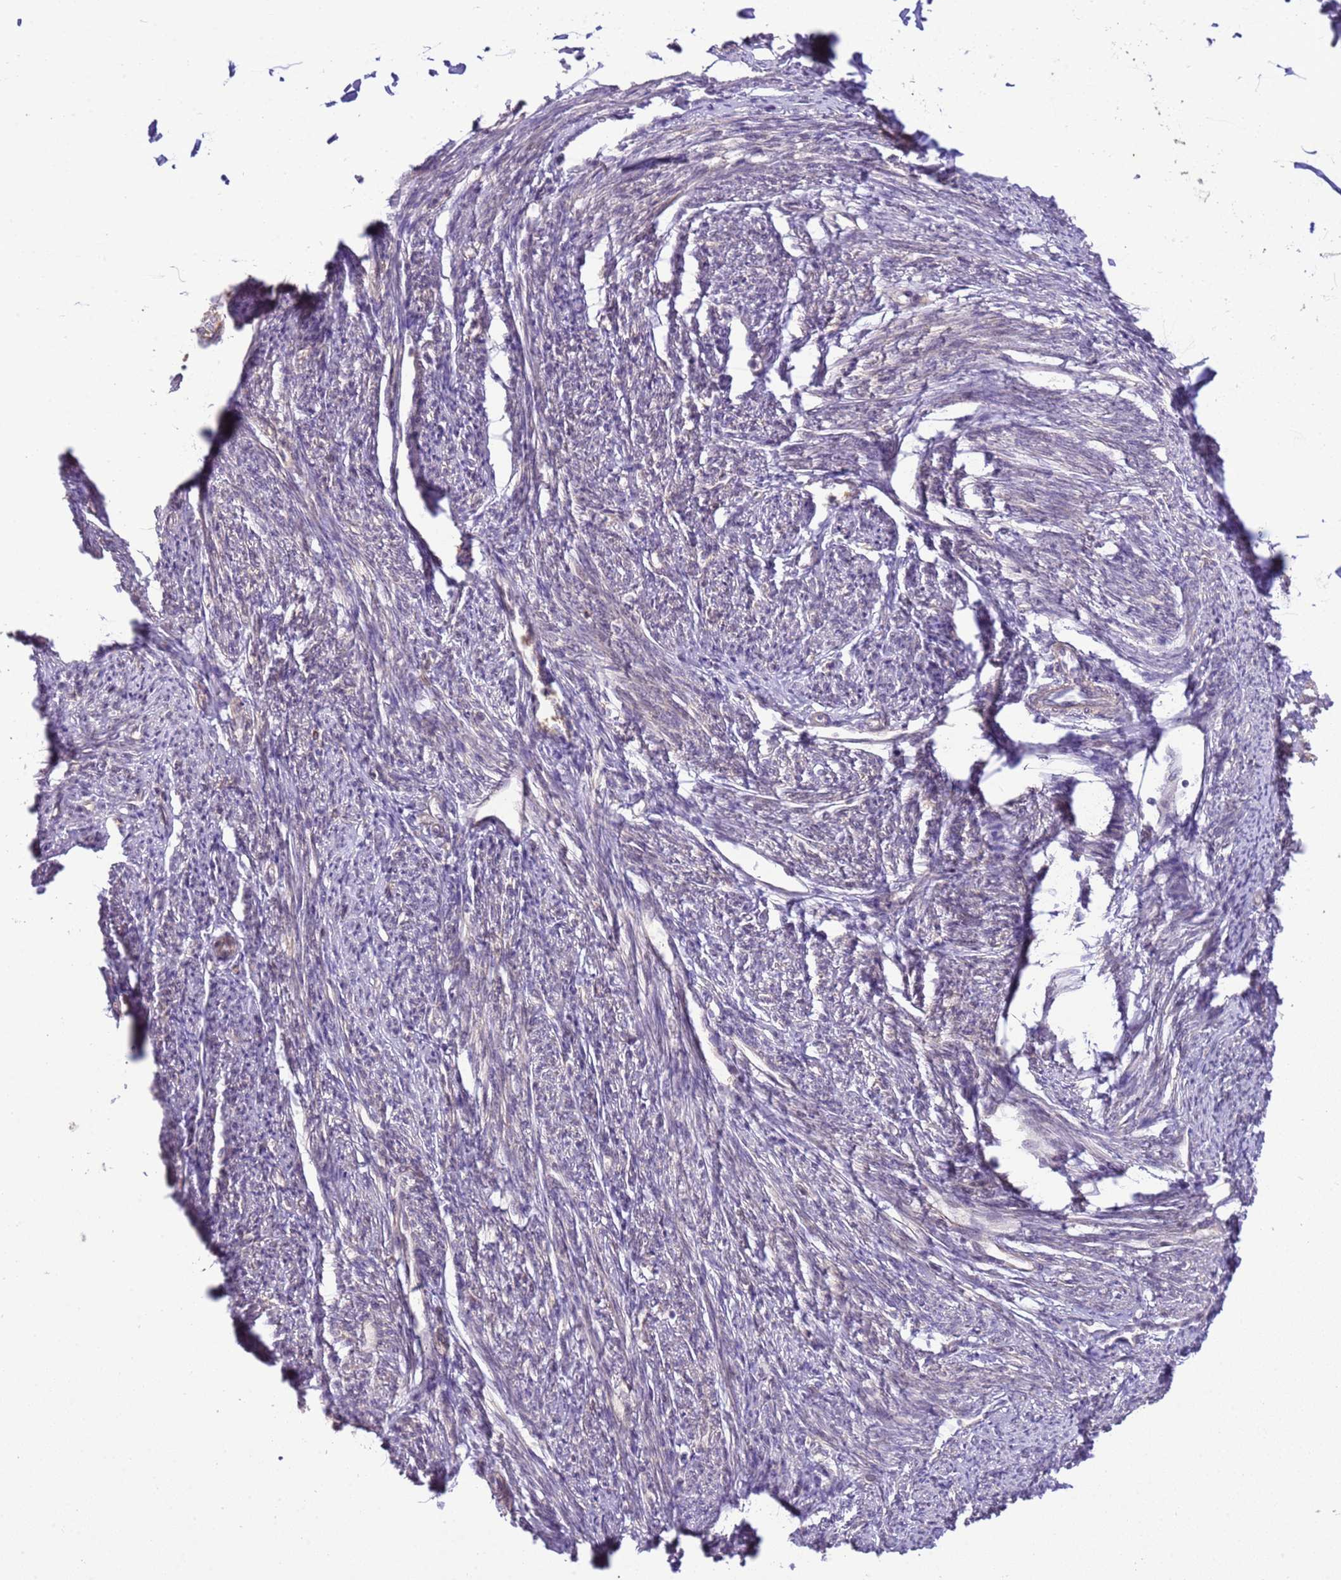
{"staining": {"intensity": "moderate", "quantity": "25%-75%", "location": "cytoplasmic/membranous"}, "tissue": "smooth muscle", "cell_type": "Smooth muscle cells", "image_type": "normal", "snomed": [{"axis": "morphology", "description": "Normal tissue, NOS"}, {"axis": "topography", "description": "Smooth muscle"}, {"axis": "topography", "description": "Uterus"}], "caption": "About 25%-75% of smooth muscle cells in unremarkable smooth muscle display moderate cytoplasmic/membranous protein expression as visualized by brown immunohistochemical staining.", "gene": "SCARA3", "patient": {"sex": "female", "age": 59}}